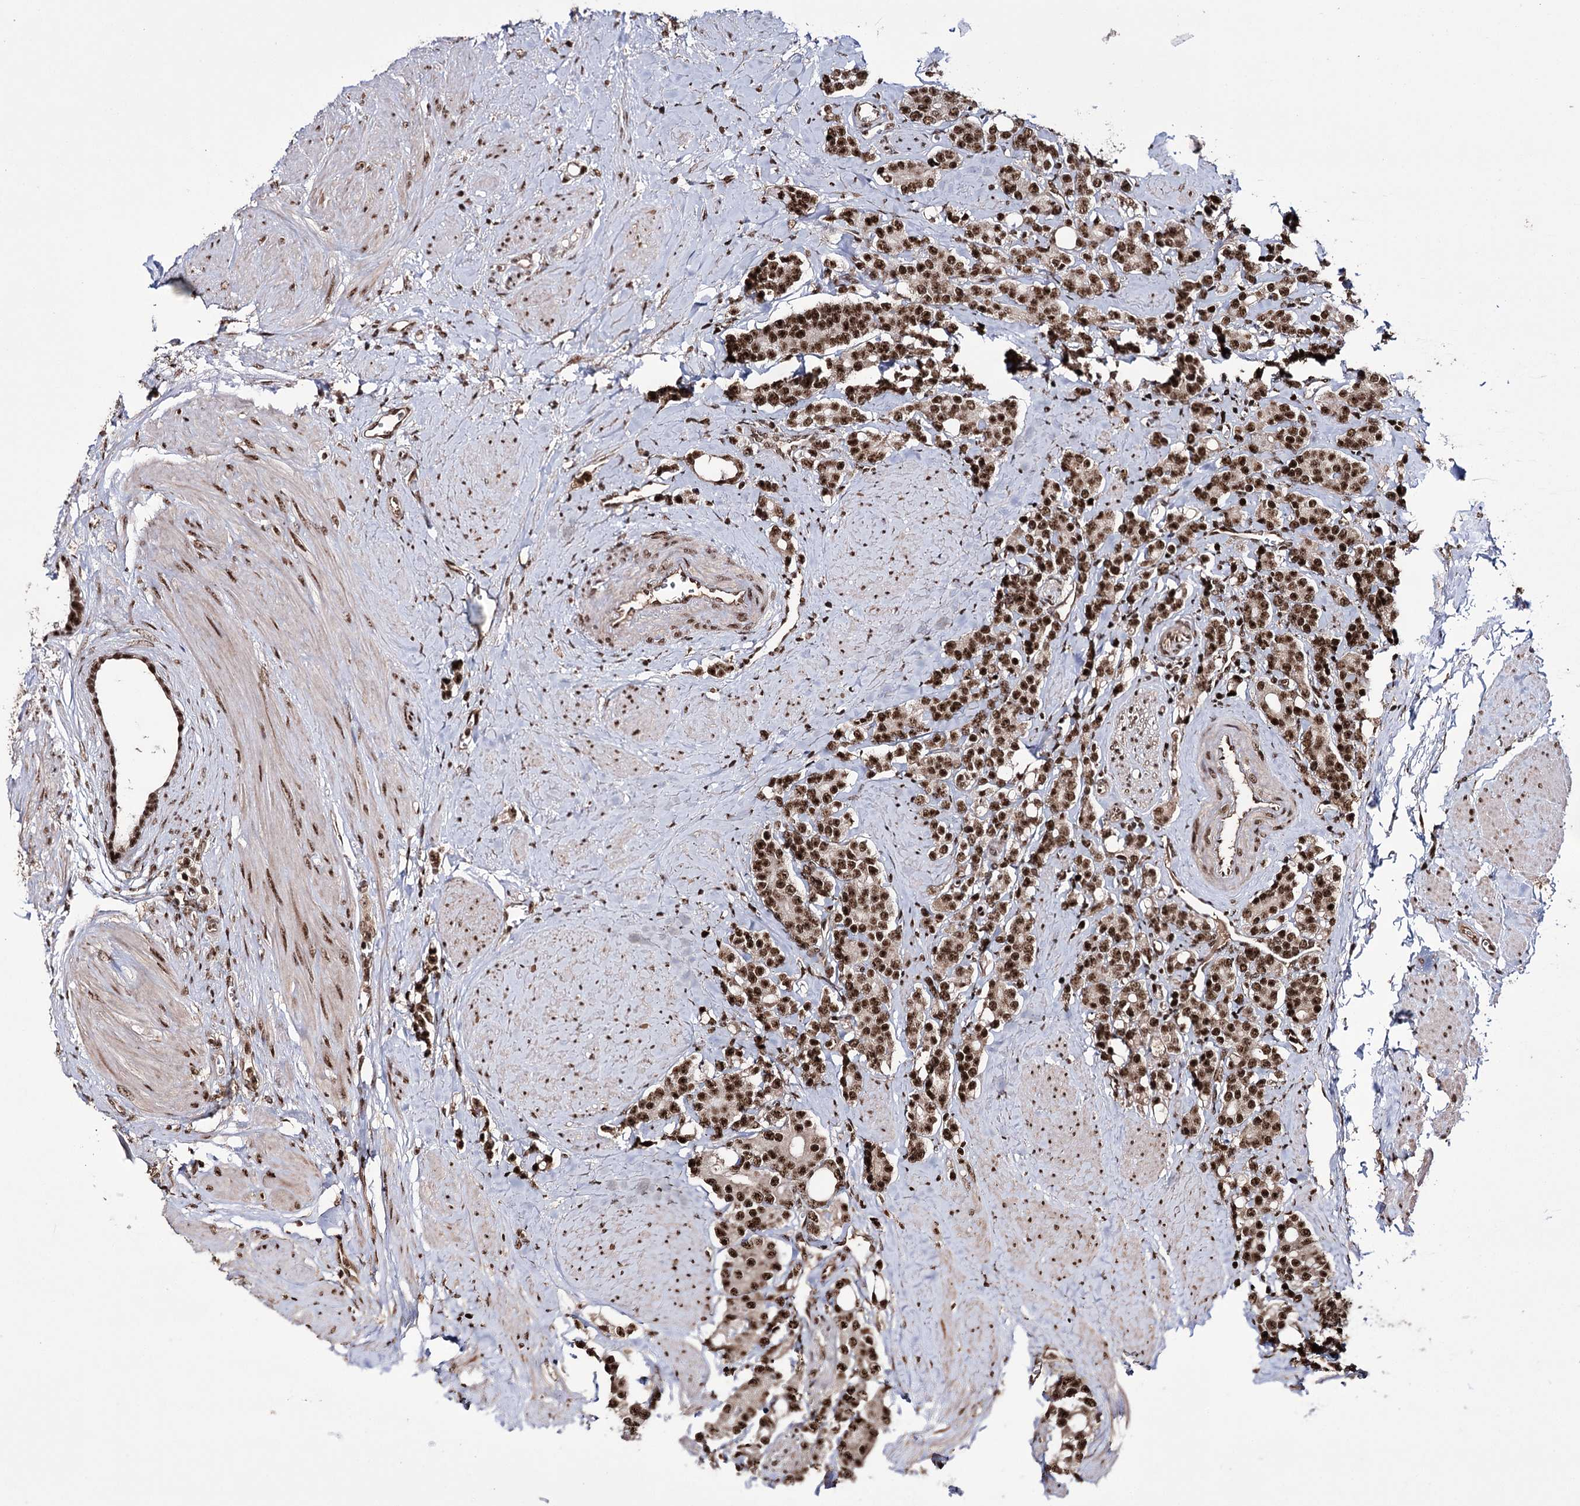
{"staining": {"intensity": "strong", "quantity": ">75%", "location": "nuclear"}, "tissue": "prostate cancer", "cell_type": "Tumor cells", "image_type": "cancer", "snomed": [{"axis": "morphology", "description": "Adenocarcinoma, High grade"}, {"axis": "topography", "description": "Prostate"}], "caption": "Immunohistochemistry (IHC) staining of prostate cancer (adenocarcinoma (high-grade)), which demonstrates high levels of strong nuclear staining in approximately >75% of tumor cells indicating strong nuclear protein staining. The staining was performed using DAB (brown) for protein detection and nuclei were counterstained in hematoxylin (blue).", "gene": "PRPF40A", "patient": {"sex": "male", "age": 62}}